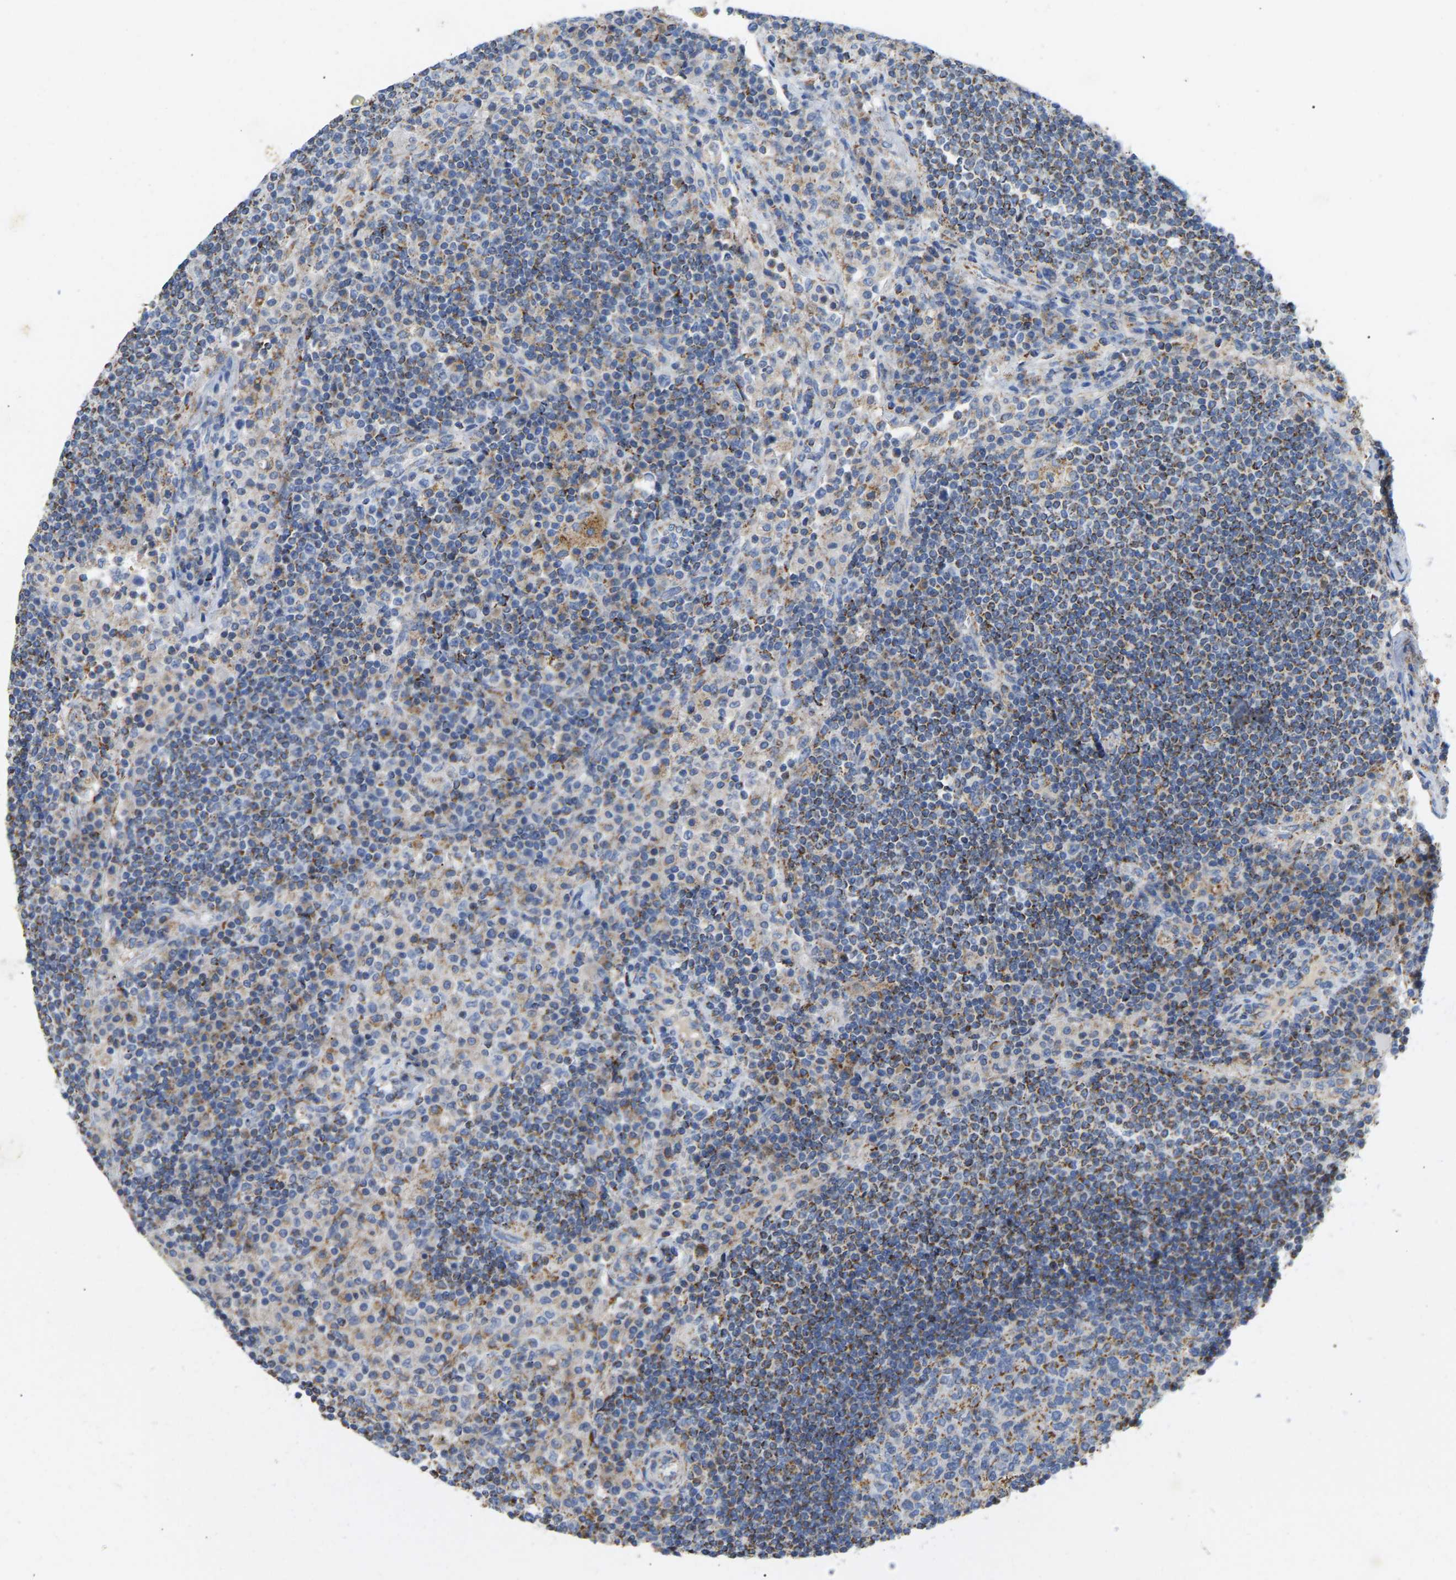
{"staining": {"intensity": "moderate", "quantity": "<25%", "location": "cytoplasmic/membranous"}, "tissue": "lymph node", "cell_type": "Germinal center cells", "image_type": "normal", "snomed": [{"axis": "morphology", "description": "Normal tissue, NOS"}, {"axis": "topography", "description": "Lymph node"}], "caption": "Lymph node stained with immunohistochemistry reveals moderate cytoplasmic/membranous positivity in approximately <25% of germinal center cells. The staining was performed using DAB (3,3'-diaminobenzidine), with brown indicating positive protein expression. Nuclei are stained blue with hematoxylin.", "gene": "HIBADH", "patient": {"sex": "female", "age": 53}}